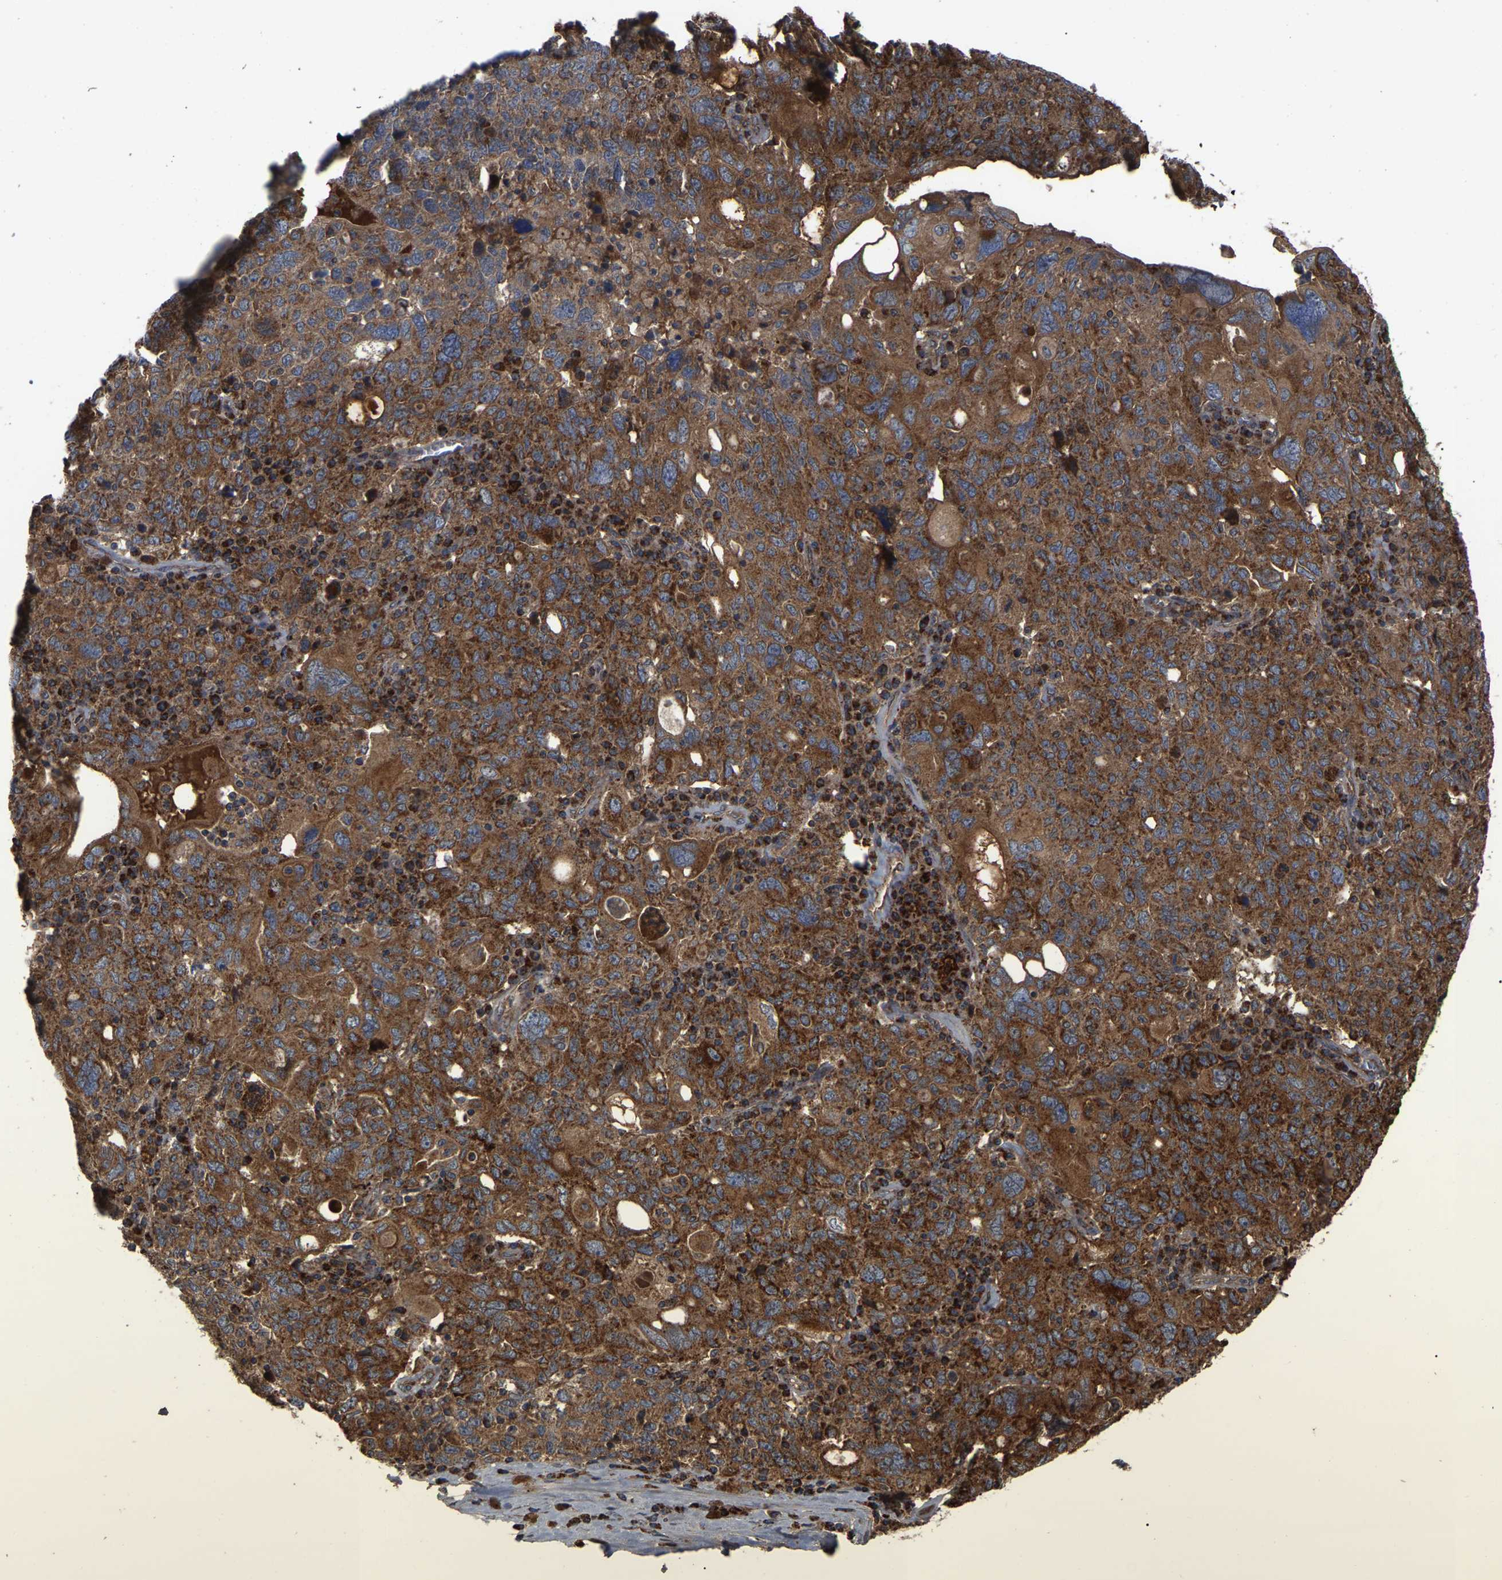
{"staining": {"intensity": "moderate", "quantity": ">75%", "location": "cytoplasmic/membranous"}, "tissue": "ovarian cancer", "cell_type": "Tumor cells", "image_type": "cancer", "snomed": [{"axis": "morphology", "description": "Carcinoma, endometroid"}, {"axis": "topography", "description": "Ovary"}], "caption": "Tumor cells reveal medium levels of moderate cytoplasmic/membranous staining in approximately >75% of cells in human ovarian cancer.", "gene": "GCC1", "patient": {"sex": "female", "age": 62}}